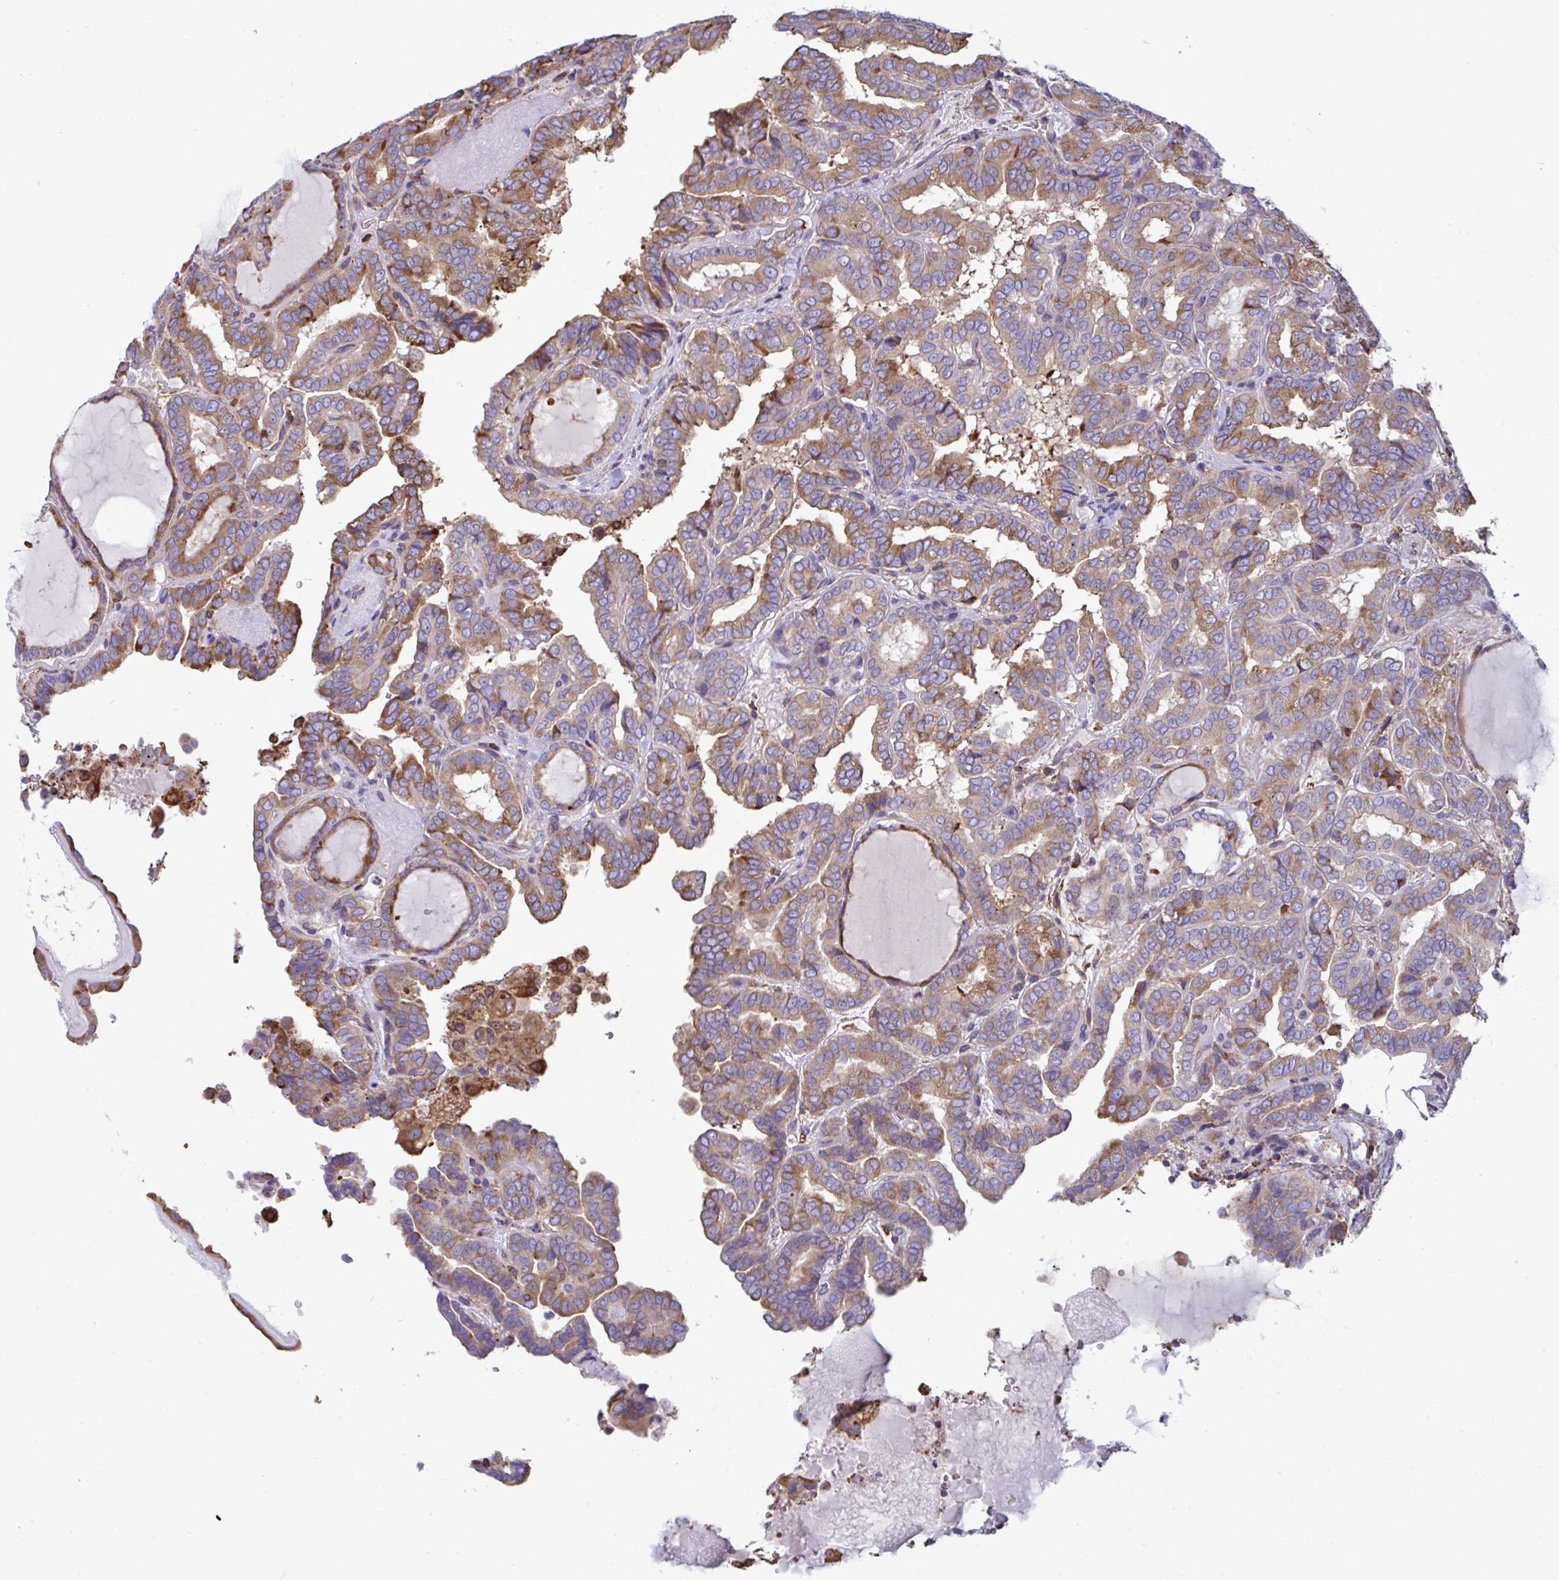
{"staining": {"intensity": "weak", "quantity": "25%-75%", "location": "cytoplasmic/membranous"}, "tissue": "thyroid cancer", "cell_type": "Tumor cells", "image_type": "cancer", "snomed": [{"axis": "morphology", "description": "Papillary adenocarcinoma, NOS"}, {"axis": "topography", "description": "Thyroid gland"}], "caption": "A high-resolution histopathology image shows immunohistochemistry (IHC) staining of papillary adenocarcinoma (thyroid), which reveals weak cytoplasmic/membranous staining in about 25%-75% of tumor cells. (Stains: DAB in brown, nuclei in blue, Microscopy: brightfield microscopy at high magnification).", "gene": "MYMK", "patient": {"sex": "female", "age": 46}}